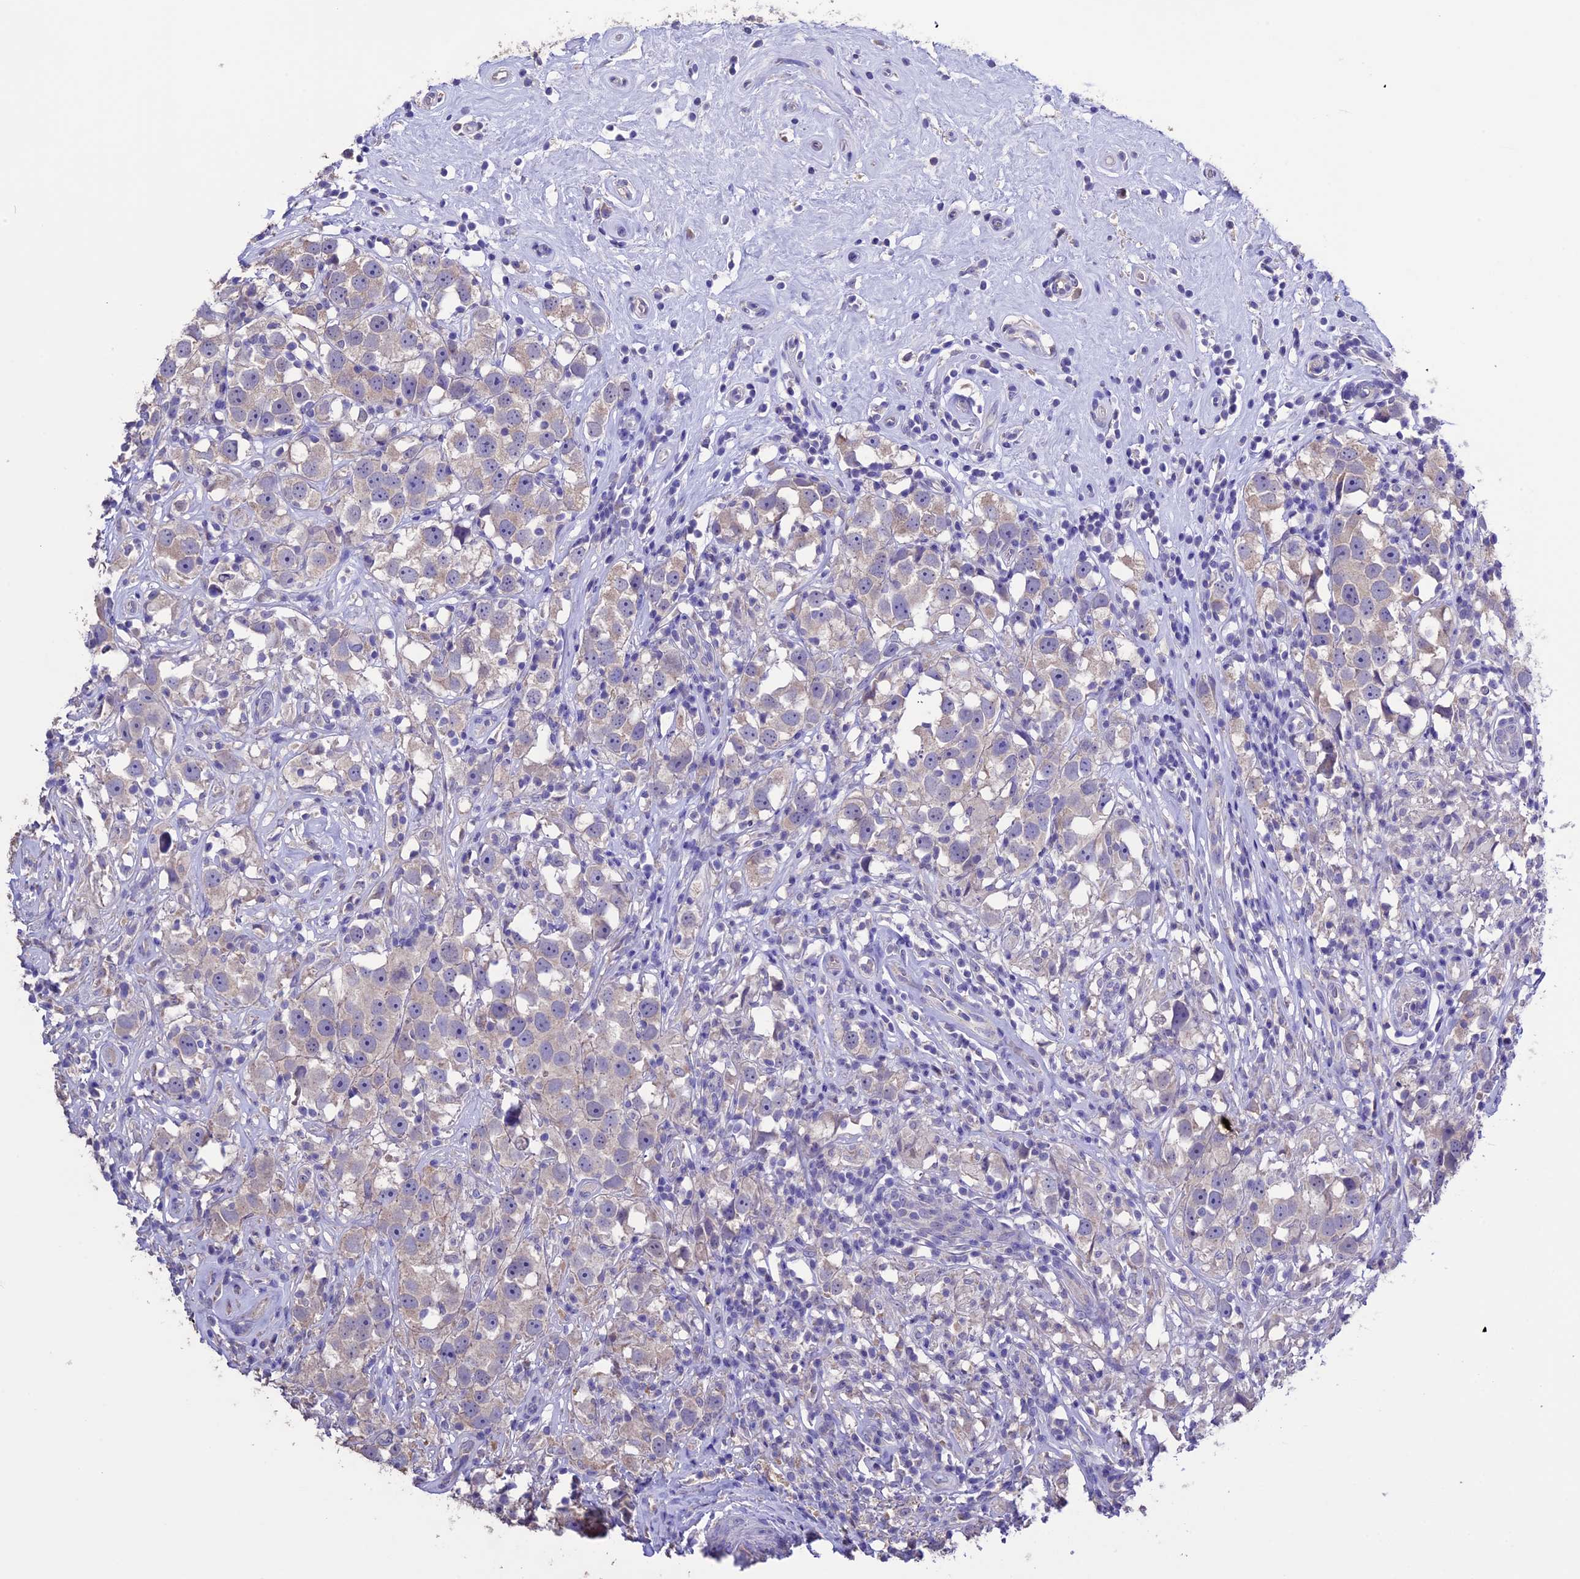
{"staining": {"intensity": "negative", "quantity": "none", "location": "none"}, "tissue": "testis cancer", "cell_type": "Tumor cells", "image_type": "cancer", "snomed": [{"axis": "morphology", "description": "Seminoma, NOS"}, {"axis": "topography", "description": "Testis"}], "caption": "Immunohistochemical staining of testis cancer displays no significant positivity in tumor cells.", "gene": "DIS3L", "patient": {"sex": "male", "age": 49}}